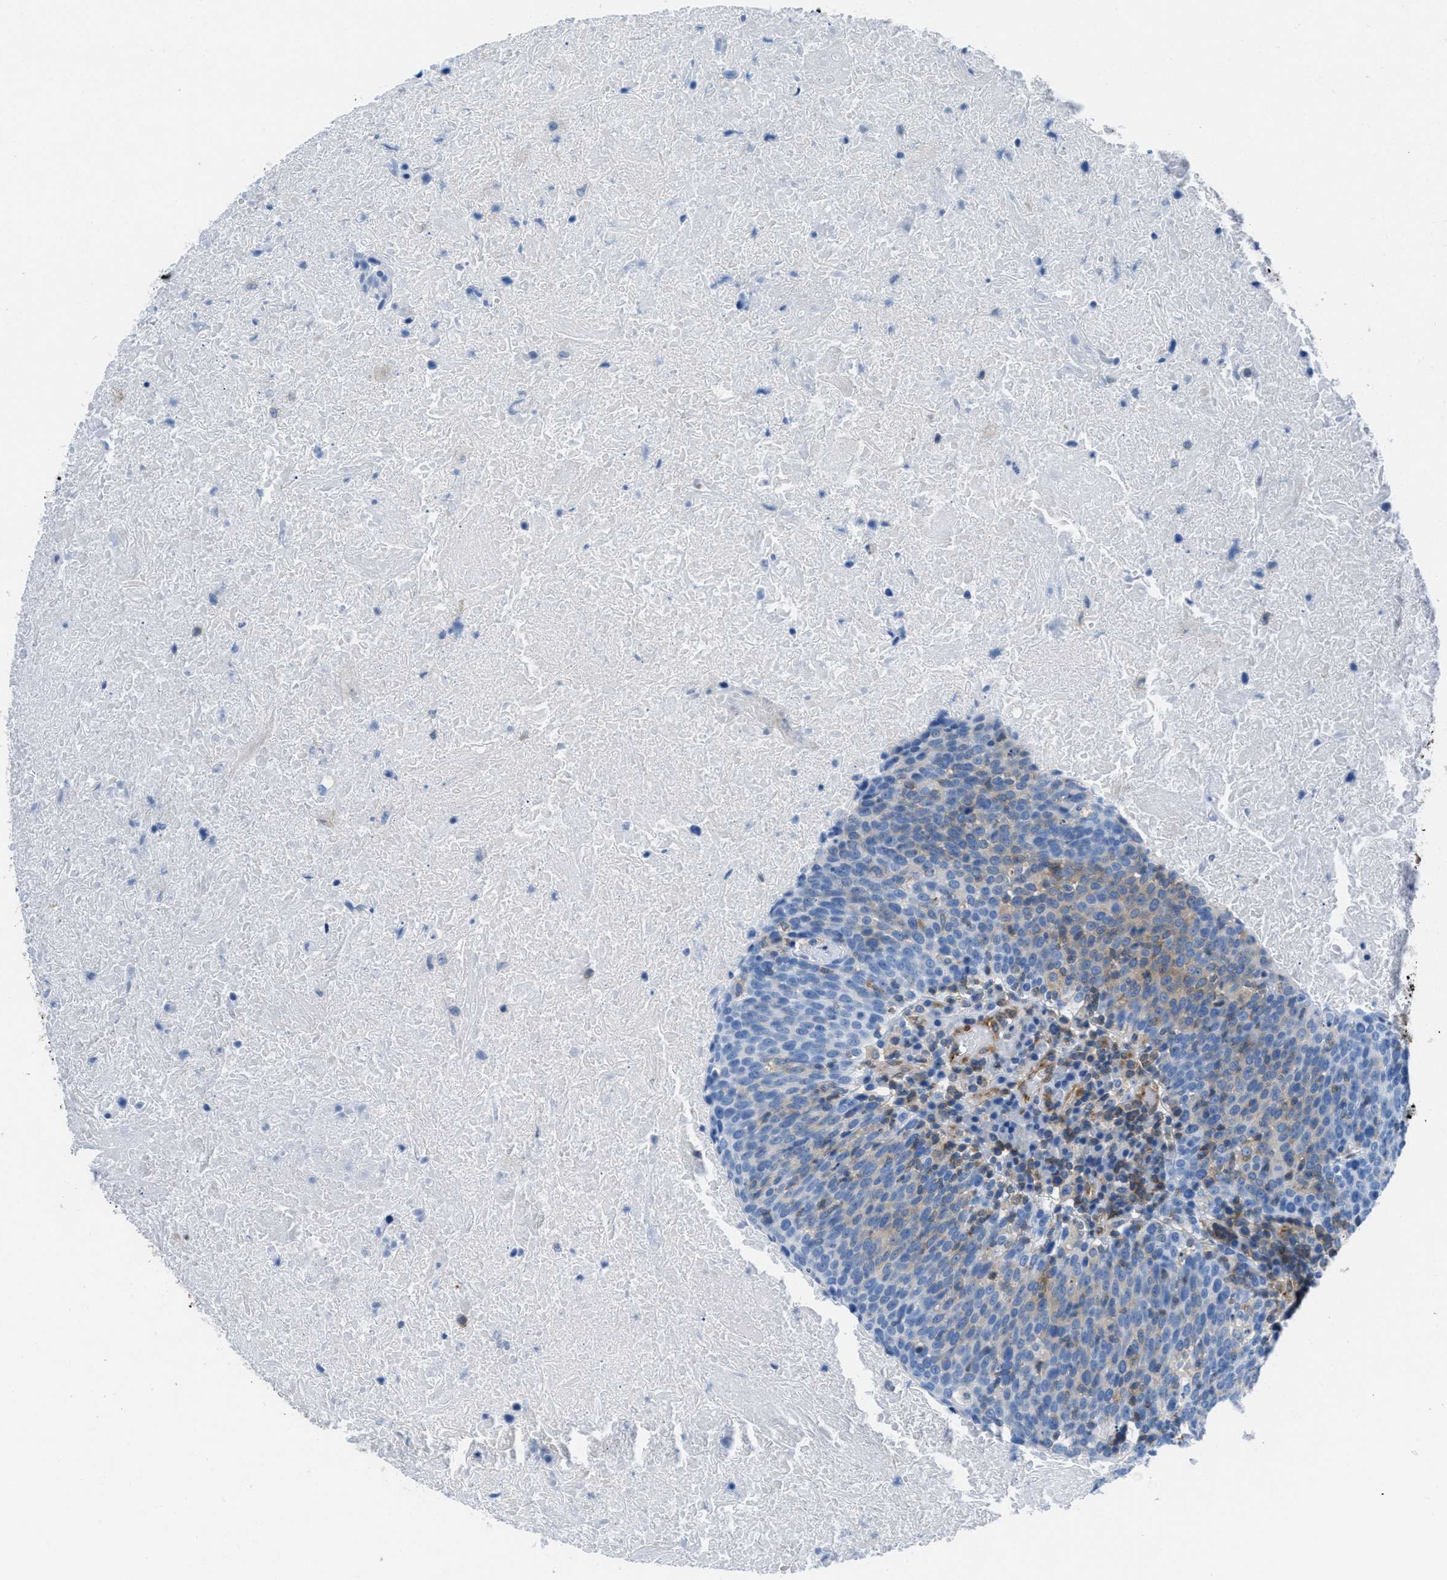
{"staining": {"intensity": "weak", "quantity": "25%-75%", "location": "cytoplasmic/membranous"}, "tissue": "head and neck cancer", "cell_type": "Tumor cells", "image_type": "cancer", "snomed": [{"axis": "morphology", "description": "Squamous cell carcinoma, NOS"}, {"axis": "topography", "description": "Head-Neck"}], "caption": "Head and neck cancer stained for a protein displays weak cytoplasmic/membranous positivity in tumor cells. (DAB (3,3'-diaminobenzidine) IHC, brown staining for protein, blue staining for nuclei).", "gene": "MAPRE2", "patient": {"sex": "male", "age": 62}}